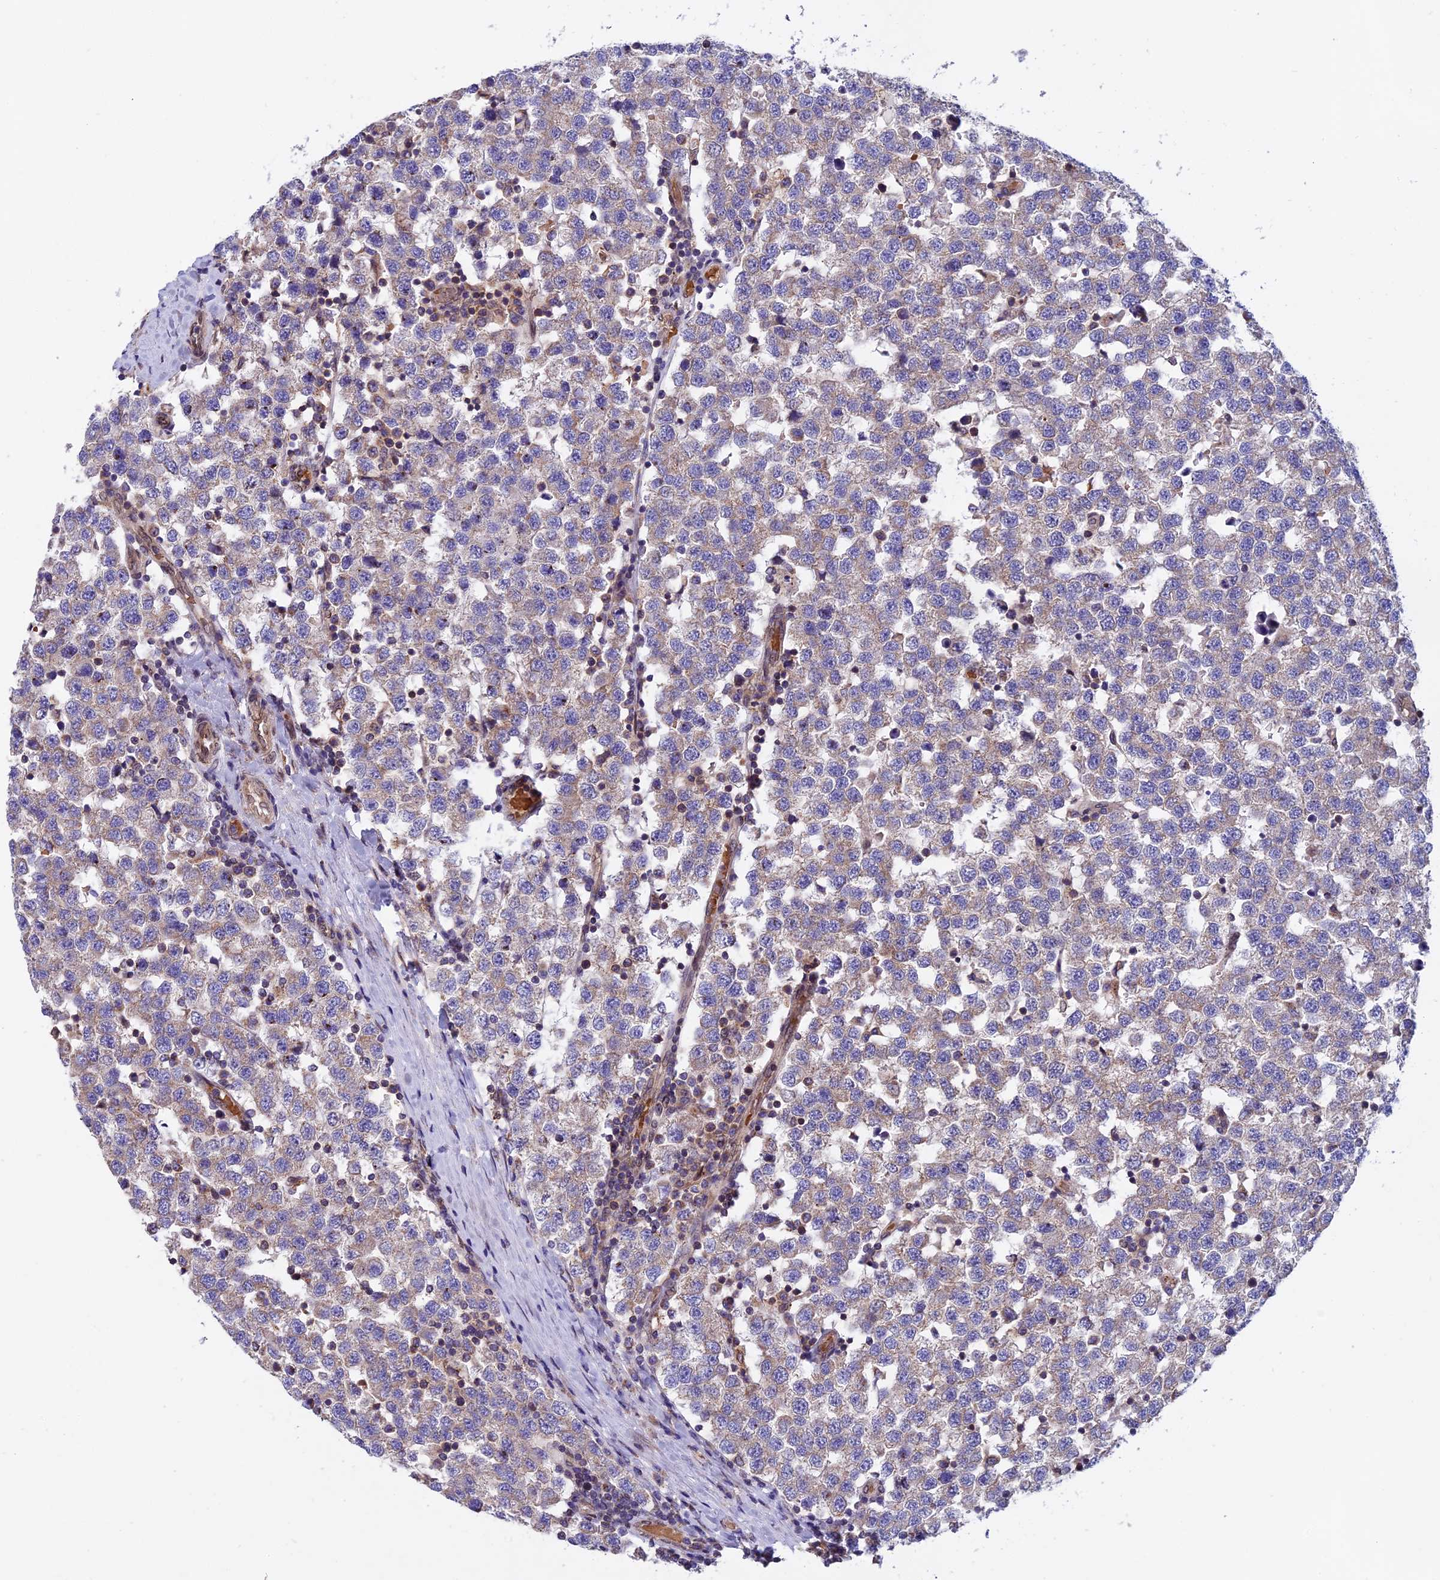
{"staining": {"intensity": "weak", "quantity": "25%-75%", "location": "cytoplasmic/membranous"}, "tissue": "testis cancer", "cell_type": "Tumor cells", "image_type": "cancer", "snomed": [{"axis": "morphology", "description": "Seminoma, NOS"}, {"axis": "topography", "description": "Testis"}], "caption": "Protein staining shows weak cytoplasmic/membranous staining in approximately 25%-75% of tumor cells in seminoma (testis).", "gene": "CHMP2A", "patient": {"sex": "male", "age": 34}}